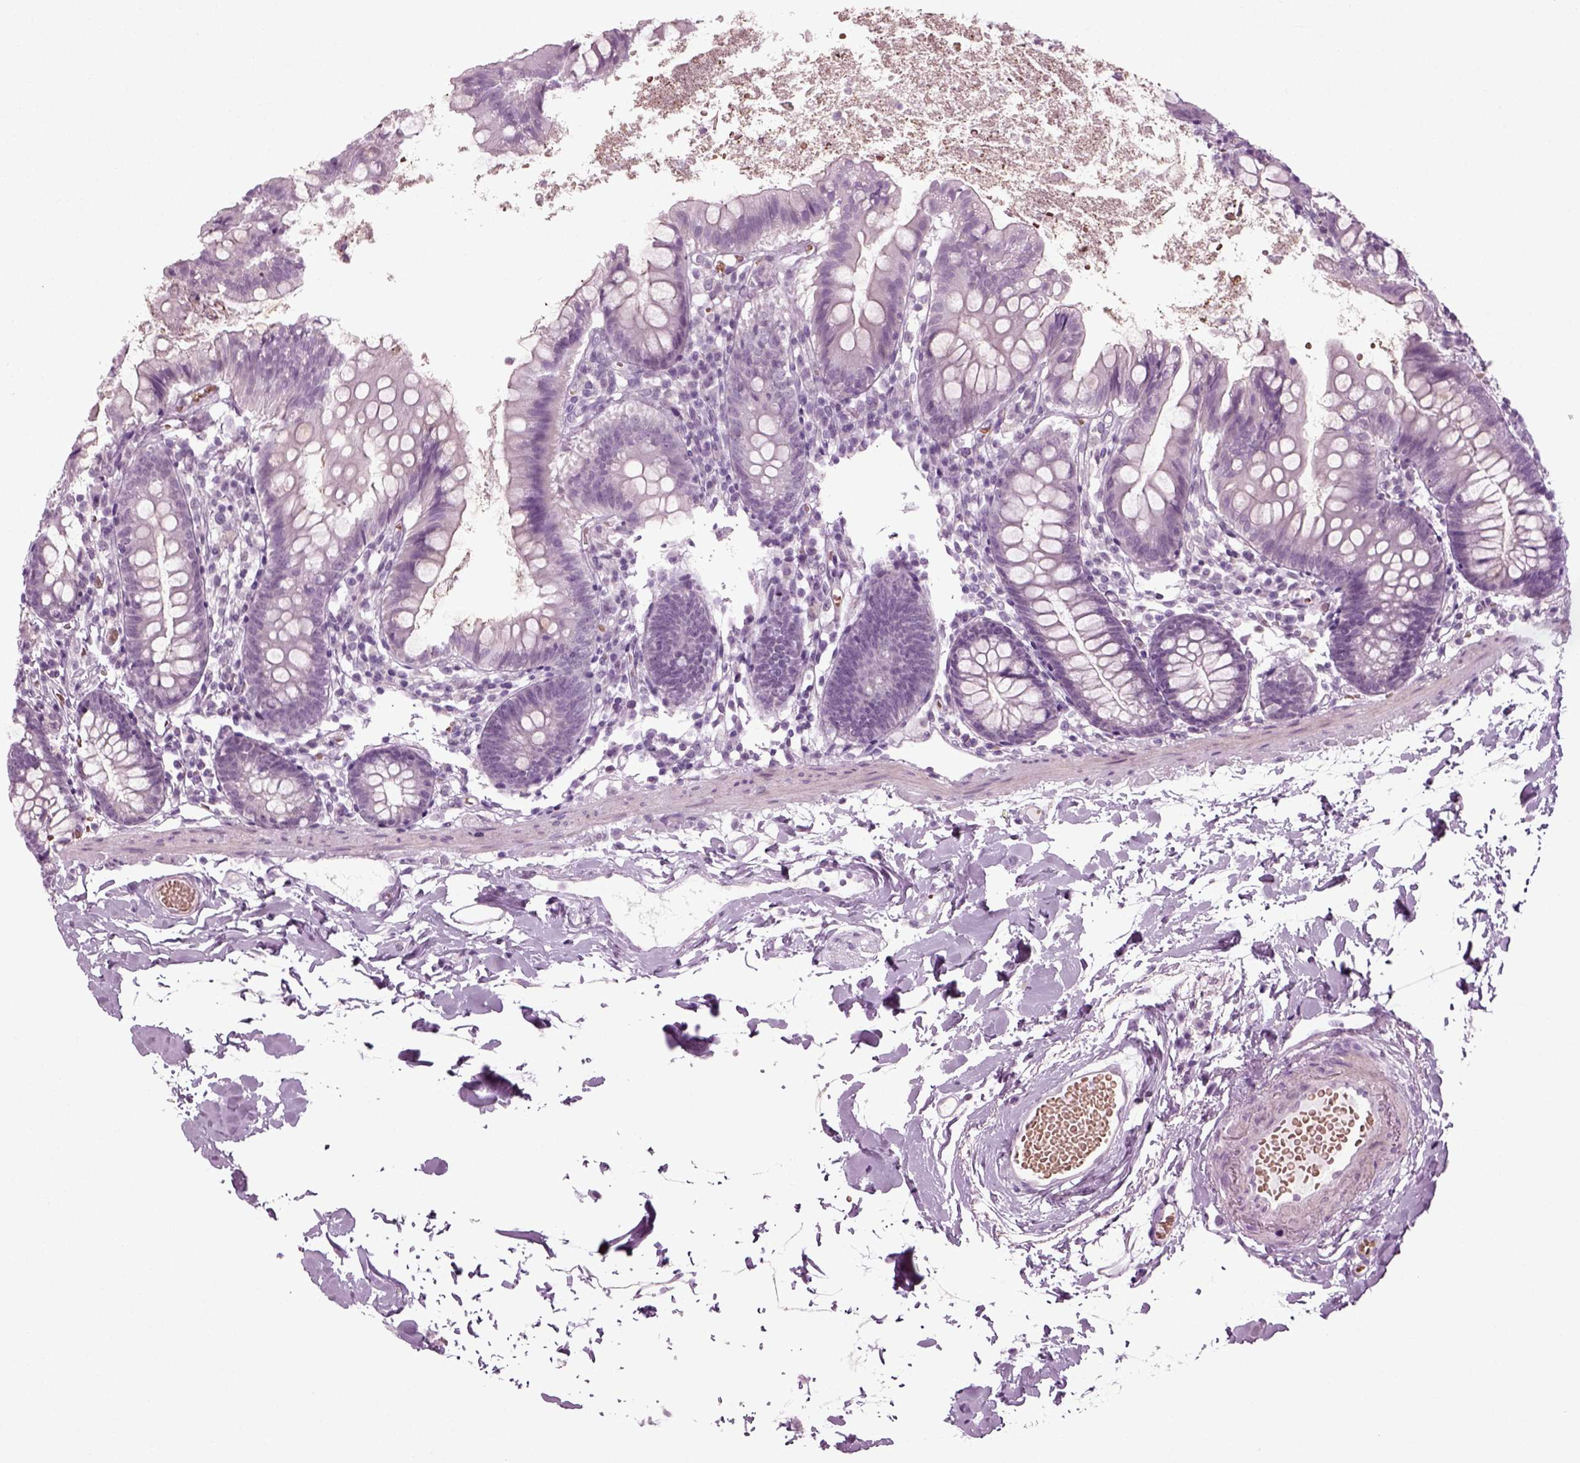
{"staining": {"intensity": "negative", "quantity": "none", "location": "none"}, "tissue": "small intestine", "cell_type": "Glandular cells", "image_type": "normal", "snomed": [{"axis": "morphology", "description": "Normal tissue, NOS"}, {"axis": "topography", "description": "Small intestine"}], "caption": "Immunohistochemistry micrograph of unremarkable small intestine: human small intestine stained with DAB (3,3'-diaminobenzidine) shows no significant protein expression in glandular cells.", "gene": "ZC2HC1C", "patient": {"sex": "female", "age": 90}}